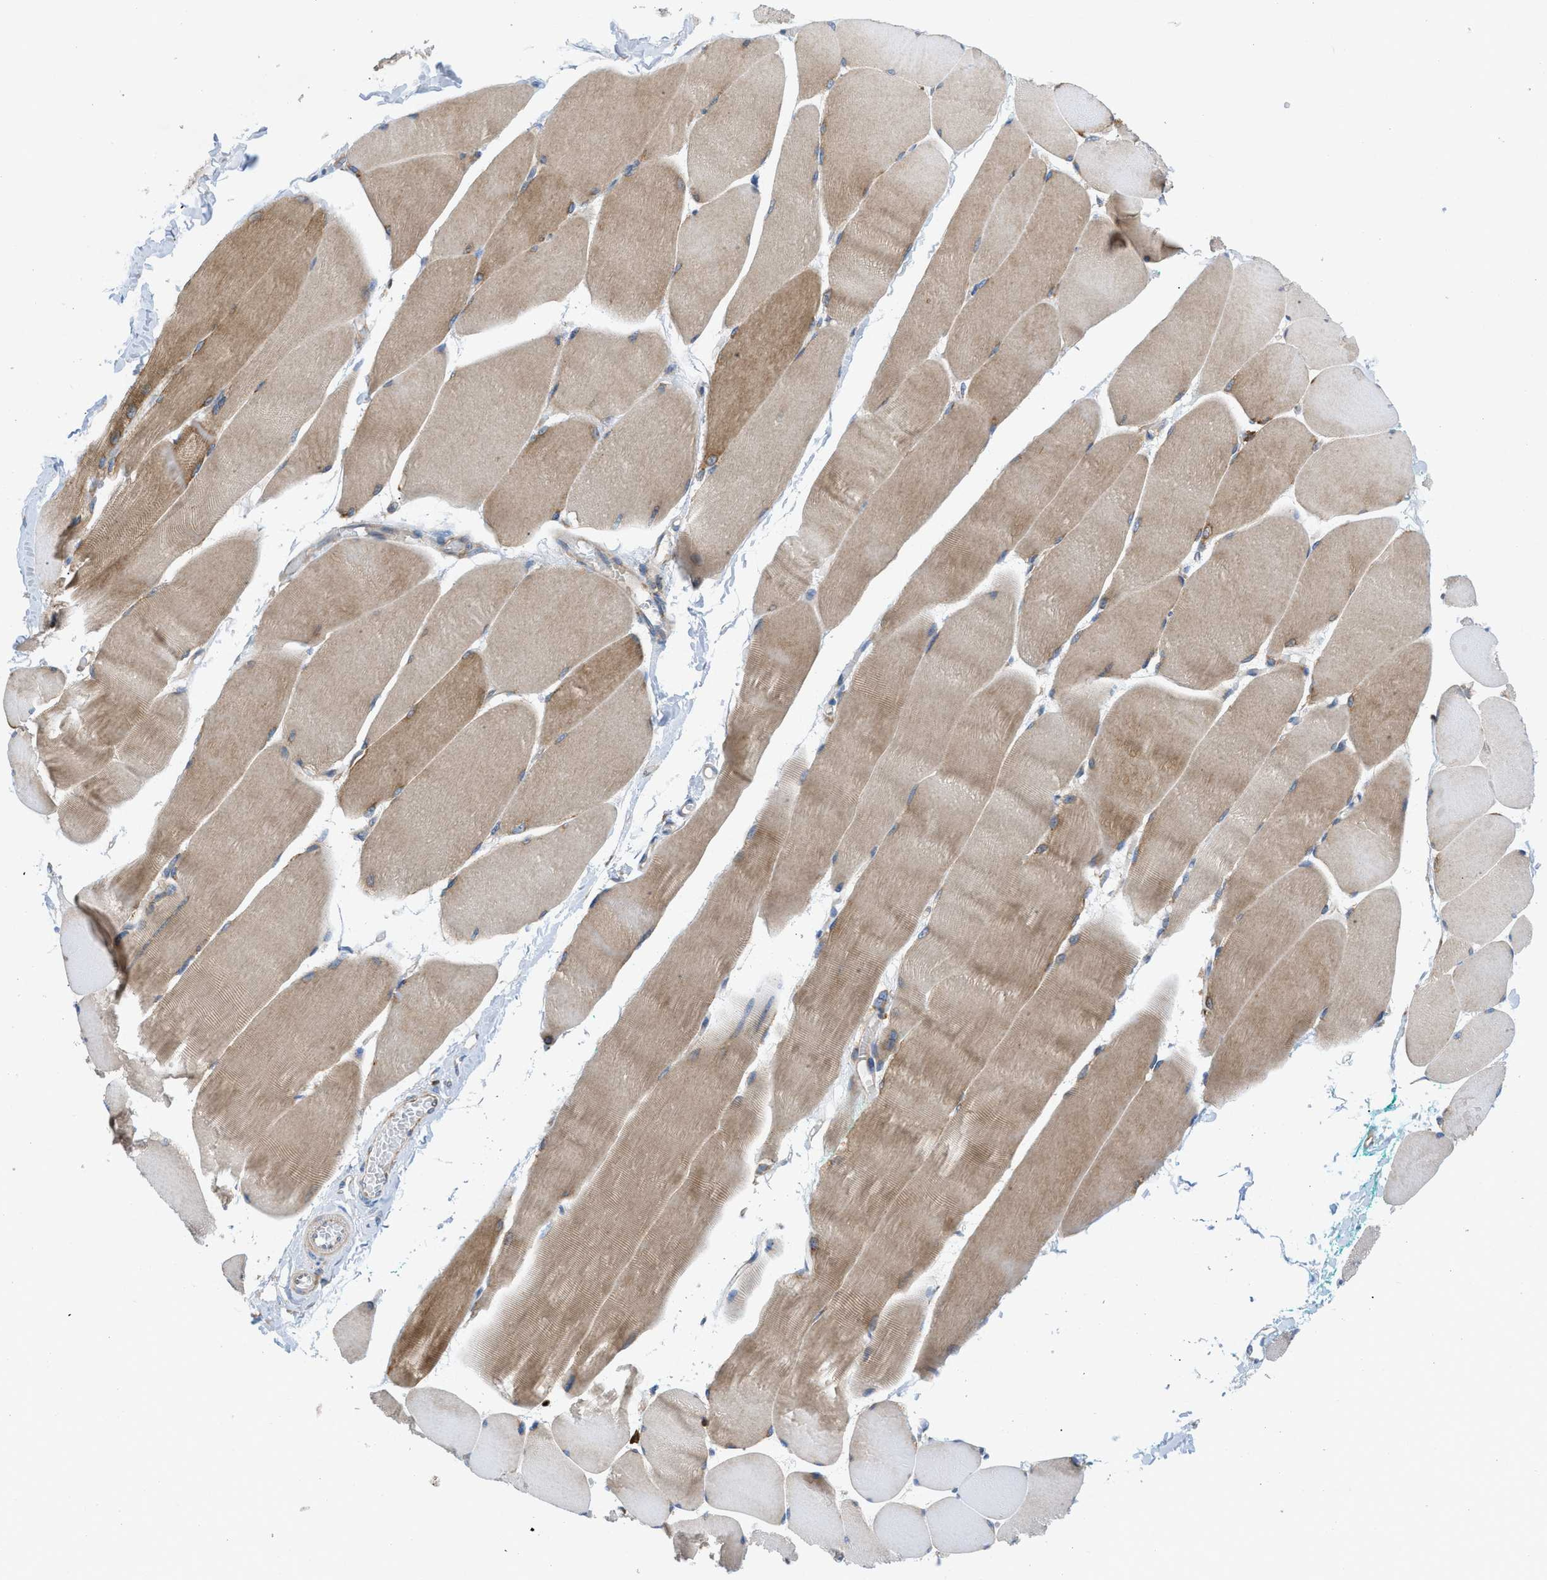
{"staining": {"intensity": "moderate", "quantity": ">75%", "location": "cytoplasmic/membranous"}, "tissue": "skeletal muscle", "cell_type": "Myocytes", "image_type": "normal", "snomed": [{"axis": "morphology", "description": "Normal tissue, NOS"}, {"axis": "morphology", "description": "Squamous cell carcinoma, NOS"}, {"axis": "topography", "description": "Skeletal muscle"}], "caption": "Immunohistochemistry staining of unremarkable skeletal muscle, which exhibits medium levels of moderate cytoplasmic/membranous staining in about >75% of myocytes indicating moderate cytoplasmic/membranous protein staining. The staining was performed using DAB (3,3'-diaminobenzidine) (brown) for protein detection and nuclei were counterstained in hematoxylin (blue).", "gene": "GPAT4", "patient": {"sex": "male", "age": 51}}